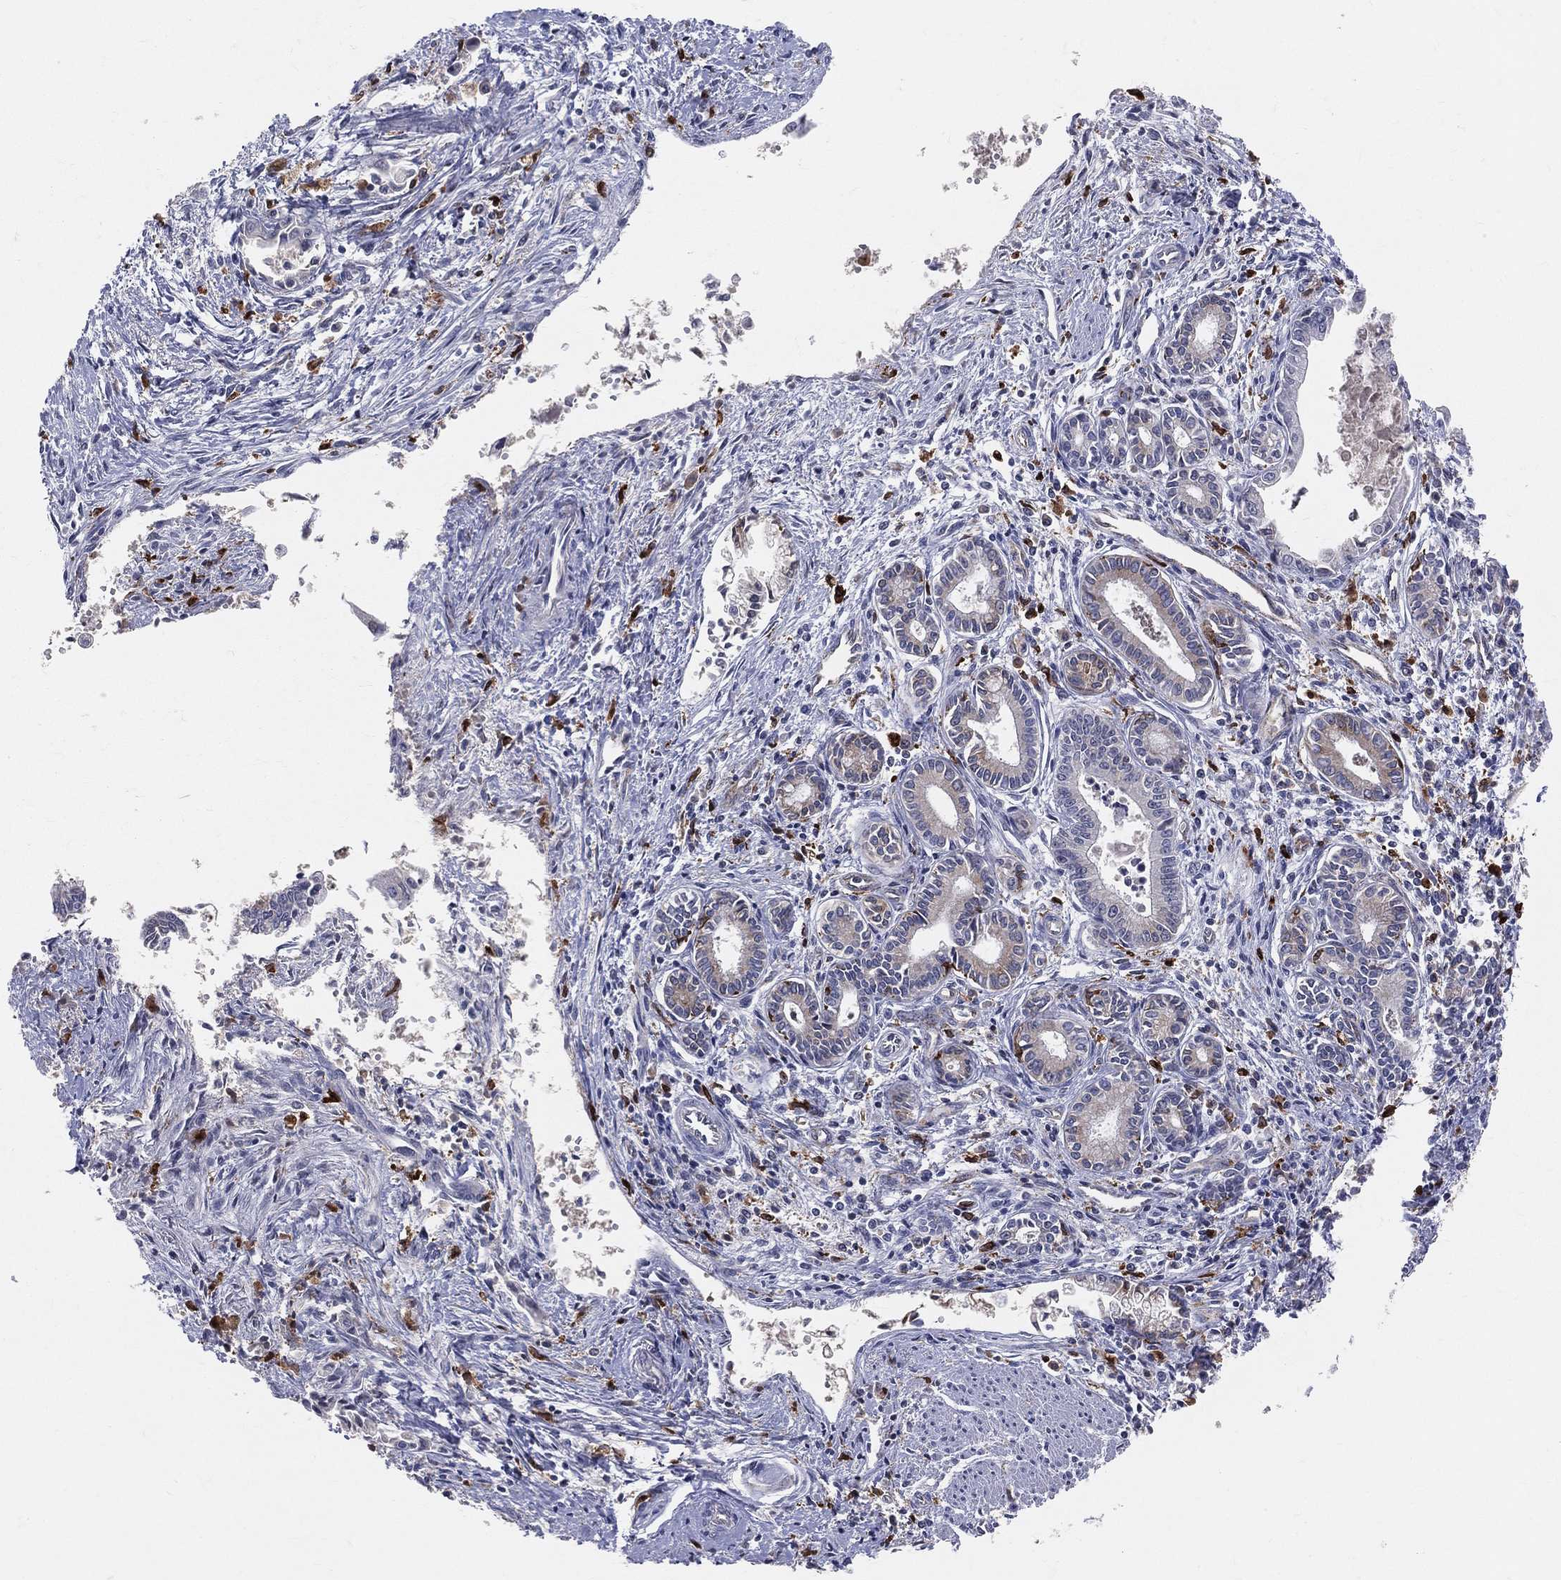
{"staining": {"intensity": "weak", "quantity": "<25%", "location": "cytoplasmic/membranous"}, "tissue": "pancreatic cancer", "cell_type": "Tumor cells", "image_type": "cancer", "snomed": [{"axis": "morphology", "description": "Adenocarcinoma, NOS"}, {"axis": "topography", "description": "Pancreas"}], "caption": "Adenocarcinoma (pancreatic) was stained to show a protein in brown. There is no significant staining in tumor cells. Nuclei are stained in blue.", "gene": "CD74", "patient": {"sex": "female", "age": 65}}